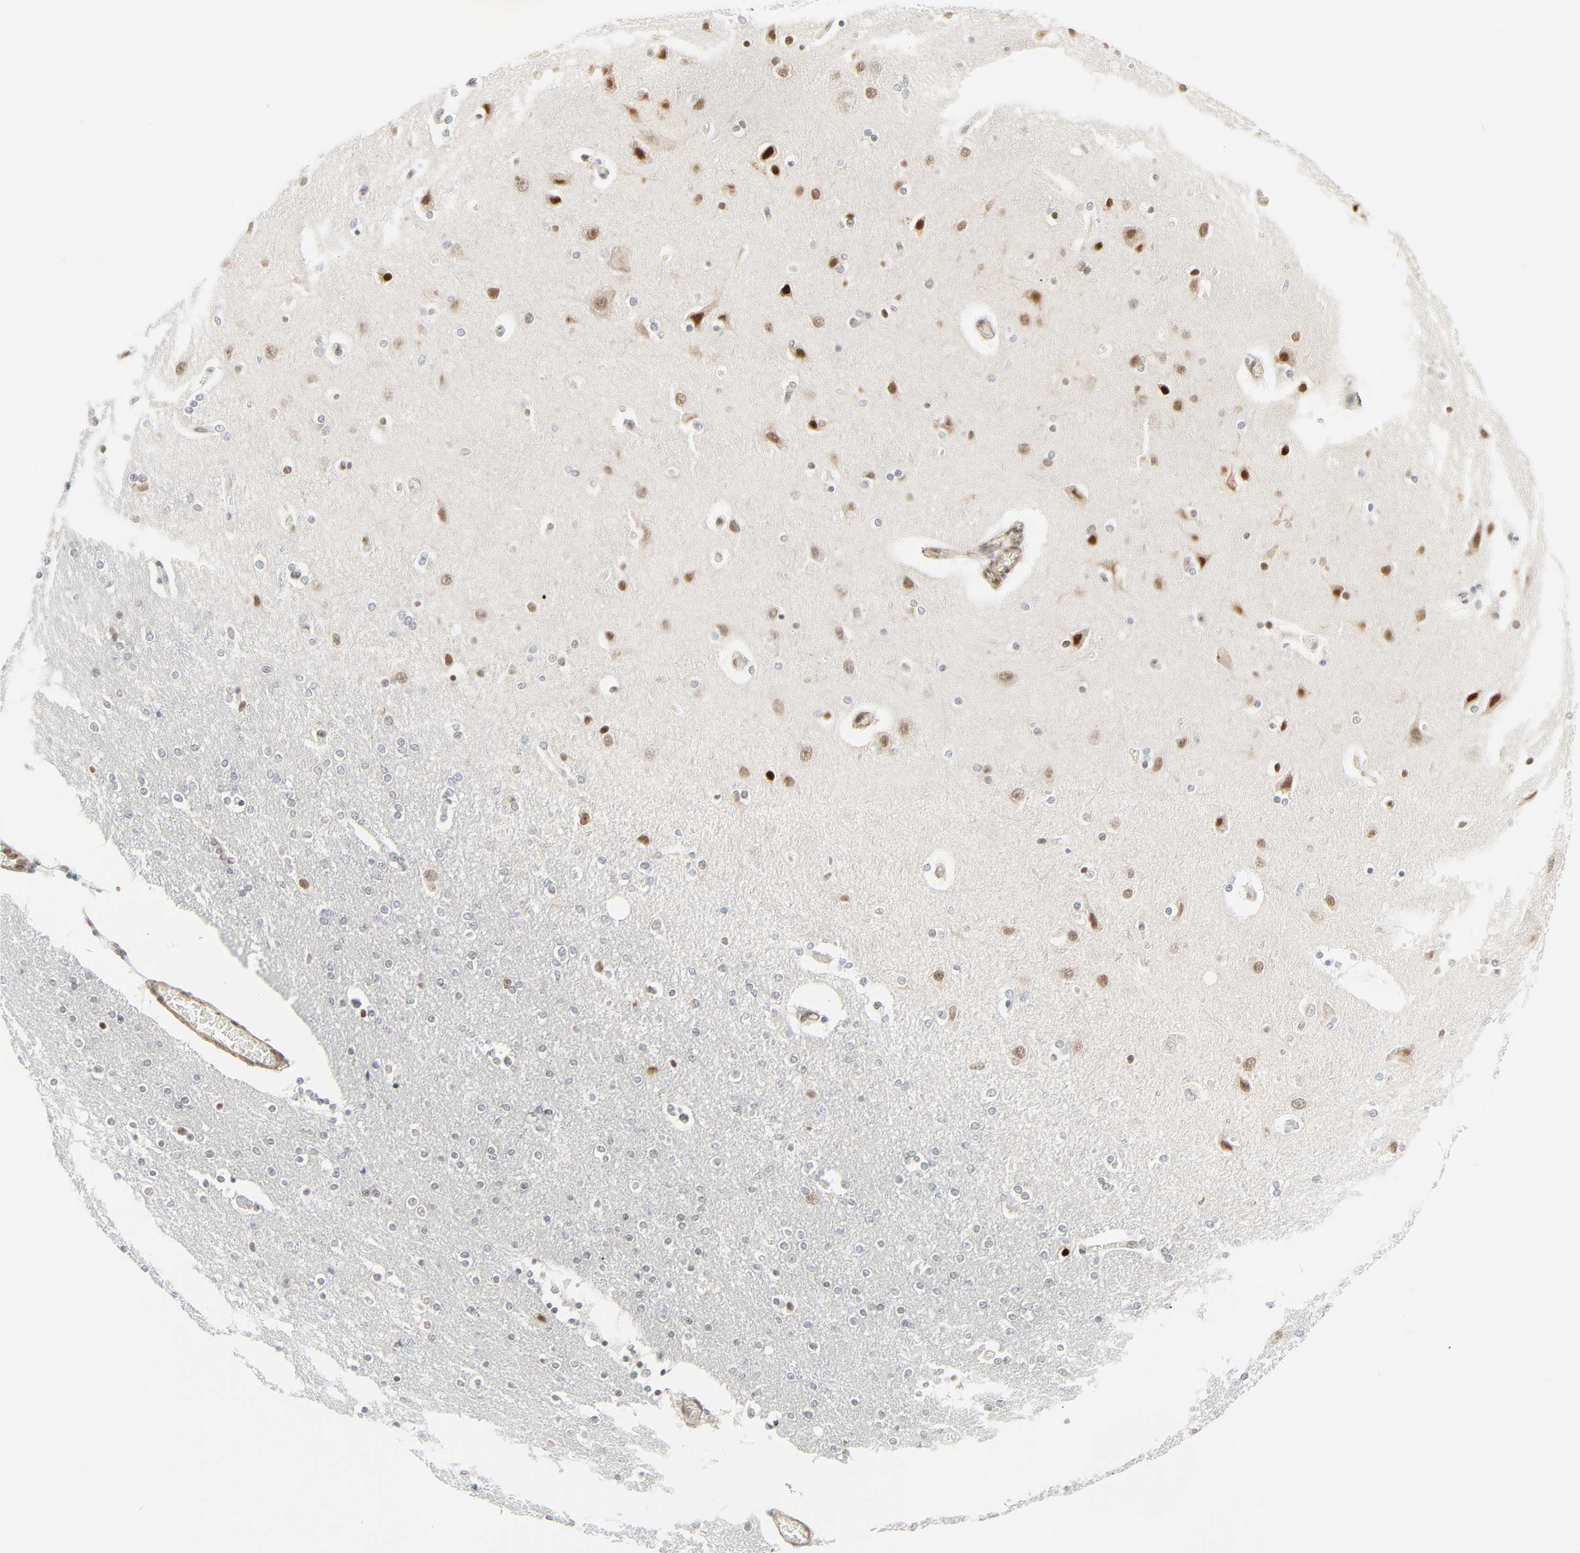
{"staining": {"intensity": "negative", "quantity": "none", "location": "none"}, "tissue": "cerebral cortex", "cell_type": "Endothelial cells", "image_type": "normal", "snomed": [{"axis": "morphology", "description": "Normal tissue, NOS"}, {"axis": "topography", "description": "Cerebral cortex"}], "caption": "IHC of benign human cerebral cortex reveals no staining in endothelial cells.", "gene": "ZBTB16", "patient": {"sex": "female", "age": 54}}